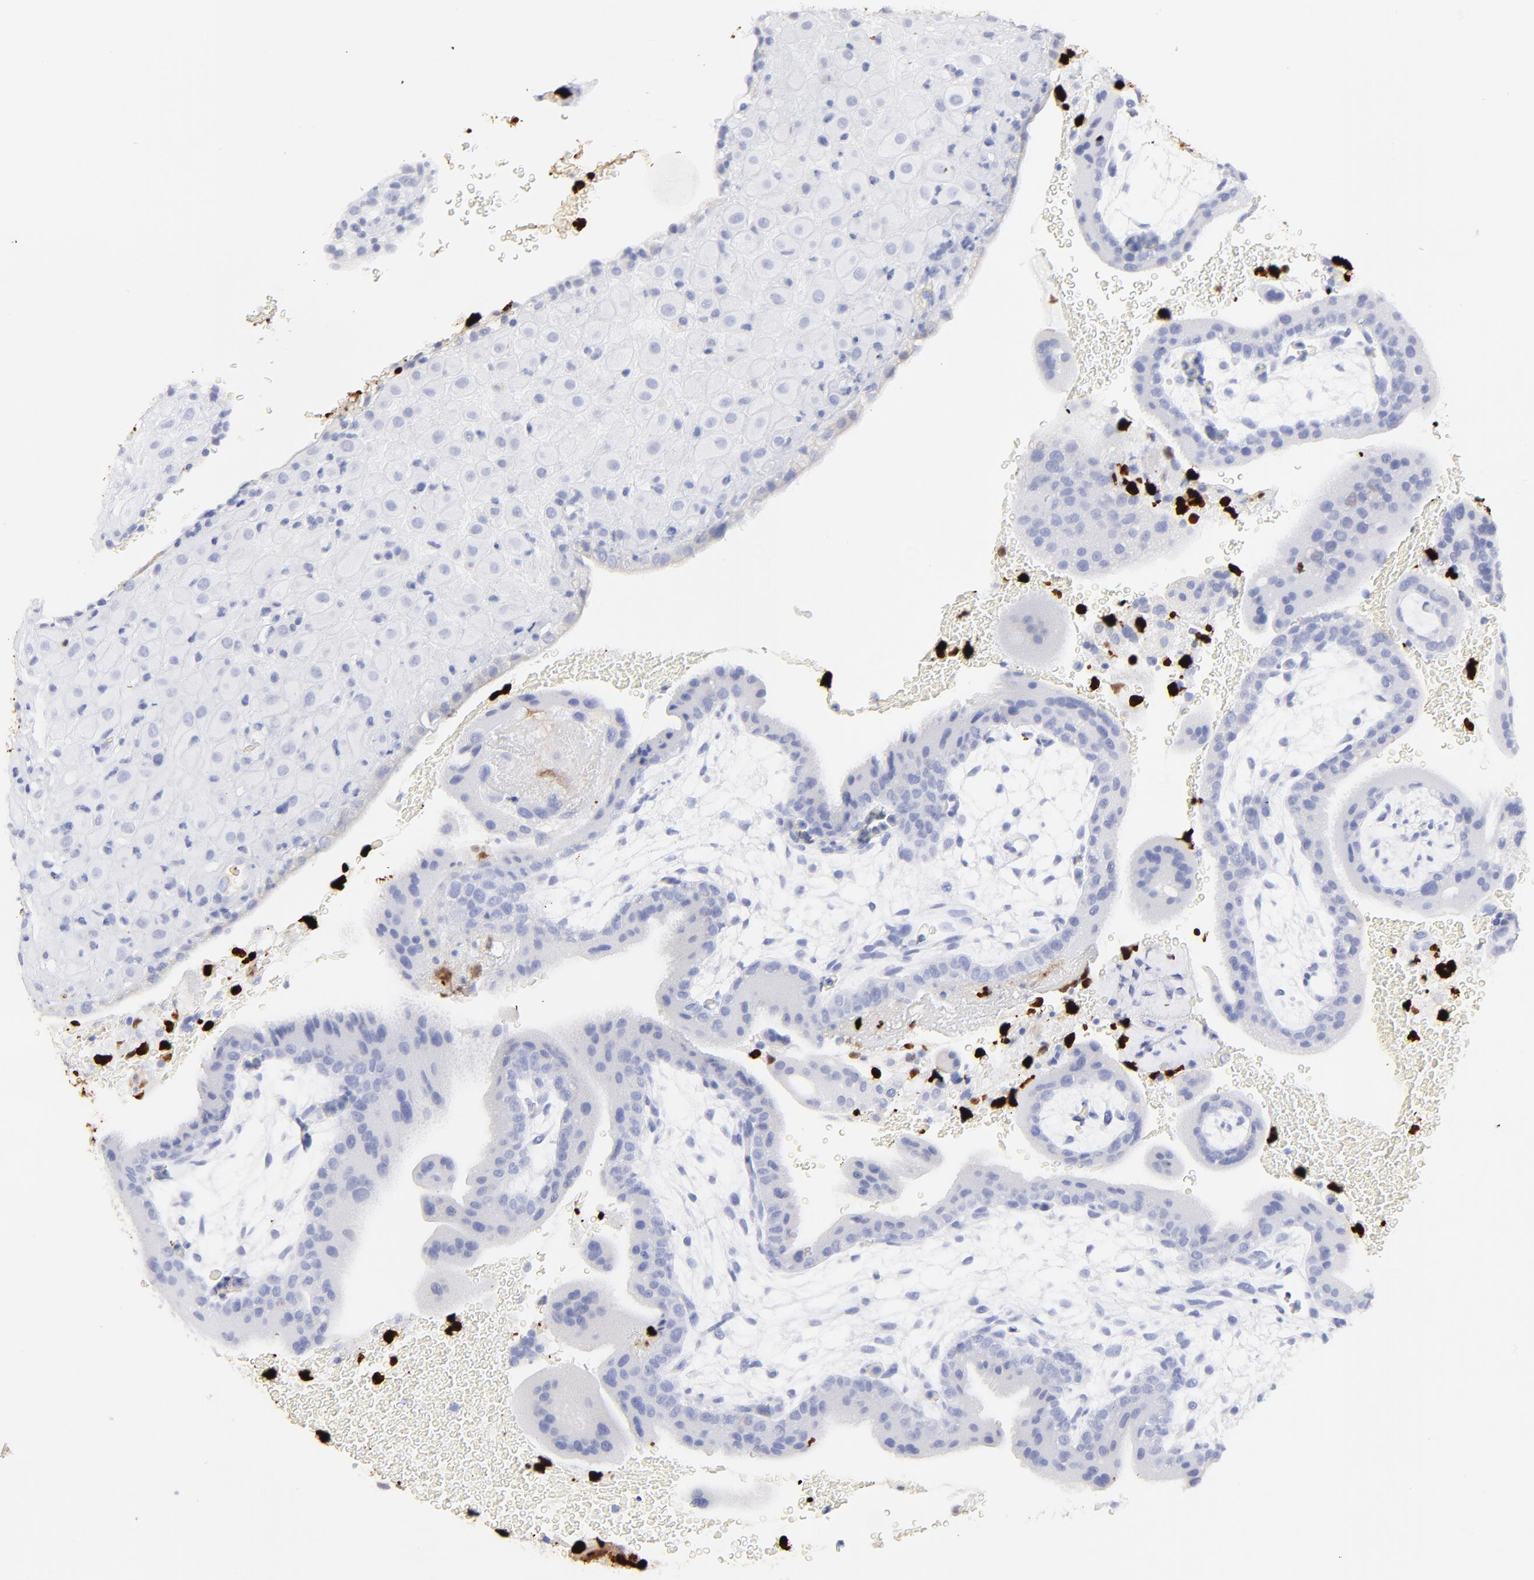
{"staining": {"intensity": "negative", "quantity": "none", "location": "none"}, "tissue": "placenta", "cell_type": "Decidual cells", "image_type": "normal", "snomed": [{"axis": "morphology", "description": "Normal tissue, NOS"}, {"axis": "topography", "description": "Placenta"}], "caption": "Human placenta stained for a protein using immunohistochemistry reveals no positivity in decidual cells.", "gene": "S100A12", "patient": {"sex": "female", "age": 19}}